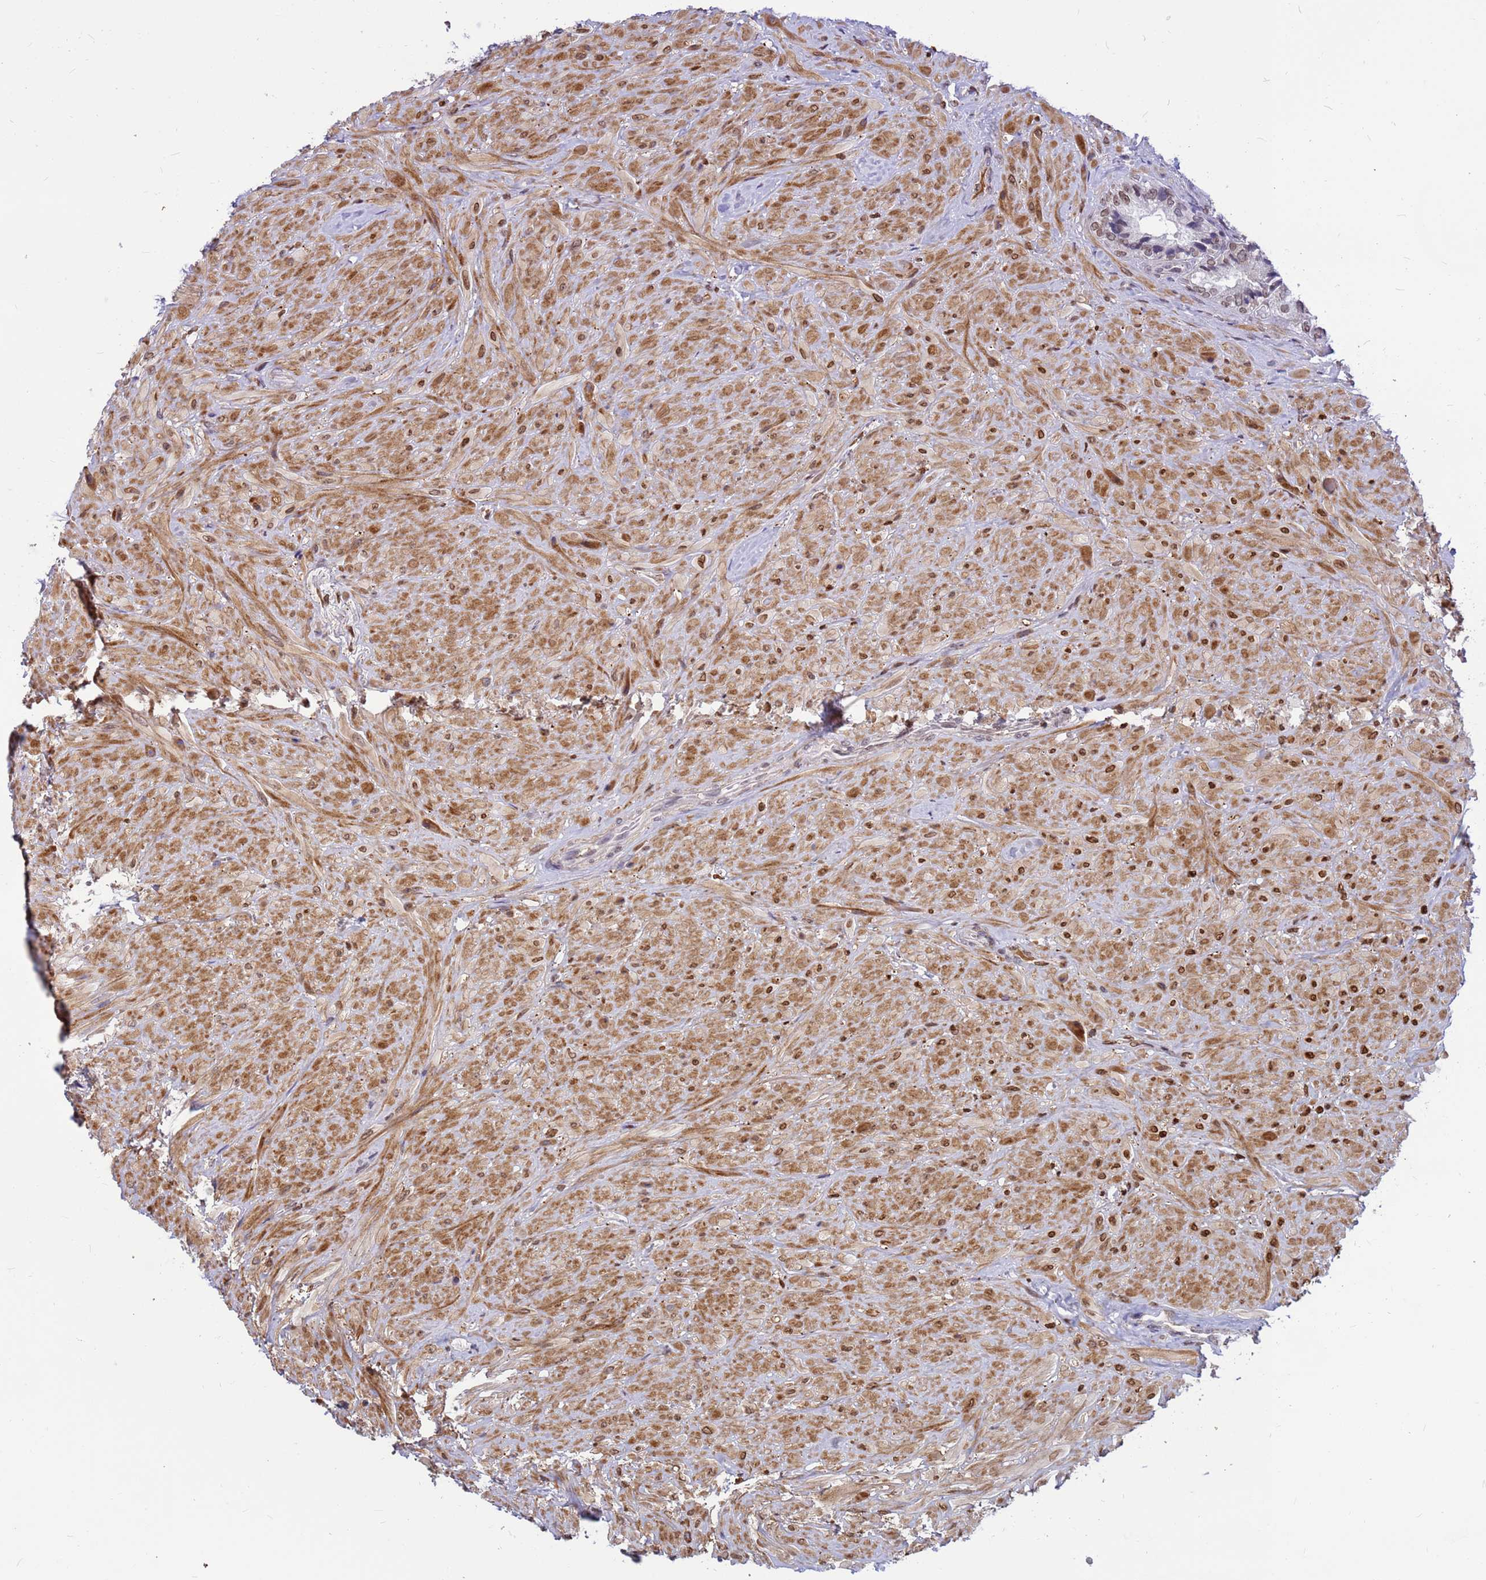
{"staining": {"intensity": "moderate", "quantity": "<25%", "location": "nuclear"}, "tissue": "seminal vesicle", "cell_type": "Glandular cells", "image_type": "normal", "snomed": [{"axis": "morphology", "description": "Normal tissue, NOS"}, {"axis": "topography", "description": "Seminal veicle"}, {"axis": "topography", "description": "Peripheral nerve tissue"}], "caption": "Protein expression analysis of unremarkable human seminal vesicle reveals moderate nuclear expression in approximately <25% of glandular cells. (Stains: DAB (3,3'-diaminobenzidine) in brown, nuclei in blue, Microscopy: brightfield microscopy at high magnification).", "gene": "ORM1", "patient": {"sex": "male", "age": 67}}